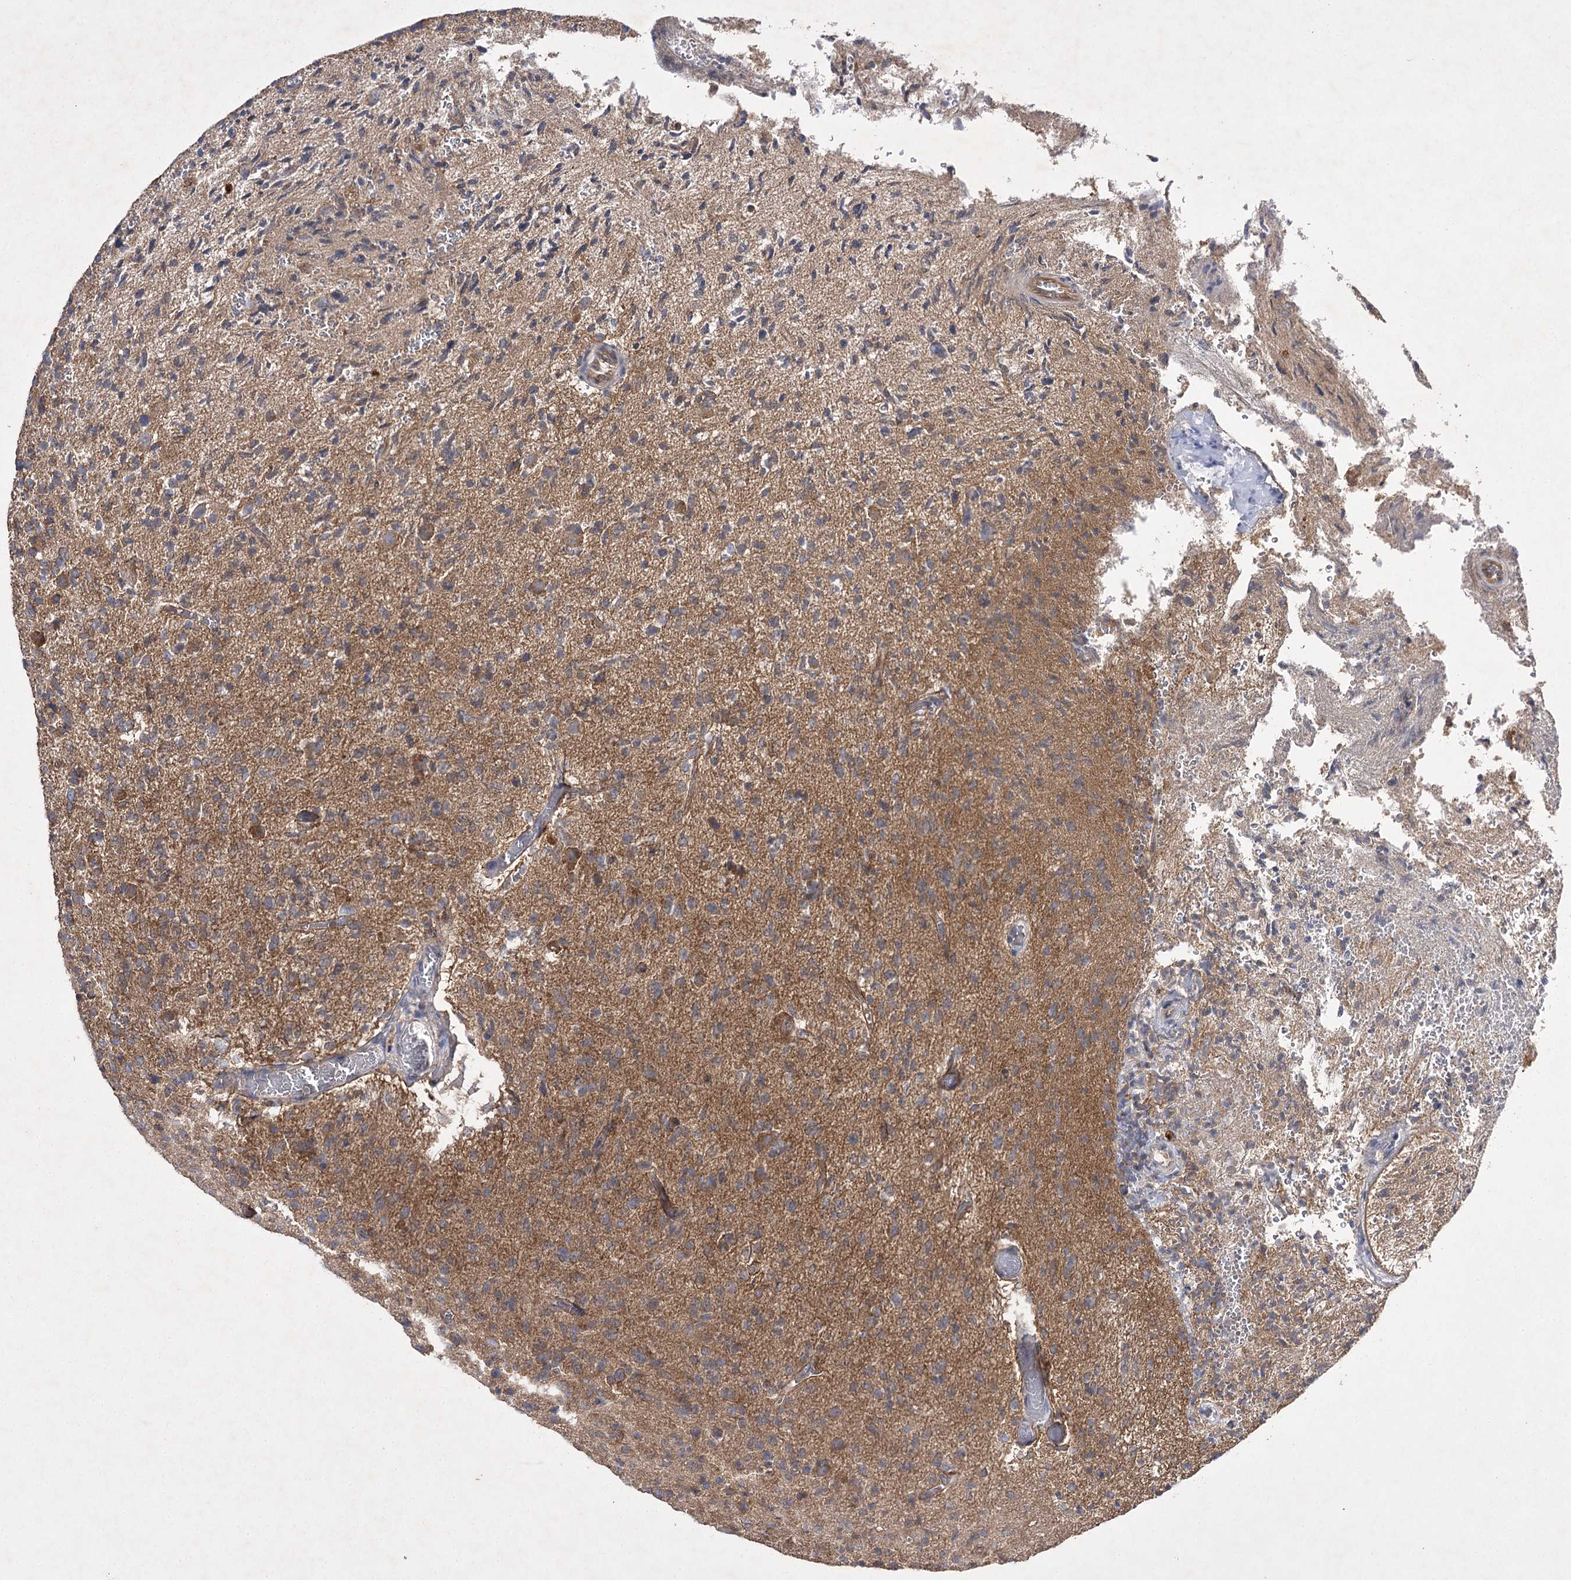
{"staining": {"intensity": "weak", "quantity": "<25%", "location": "cytoplasmic/membranous"}, "tissue": "glioma", "cell_type": "Tumor cells", "image_type": "cancer", "snomed": [{"axis": "morphology", "description": "Glioma, malignant, High grade"}, {"axis": "topography", "description": "Brain"}], "caption": "DAB immunohistochemical staining of human glioma demonstrates no significant staining in tumor cells.", "gene": "BCR", "patient": {"sex": "female", "age": 57}}